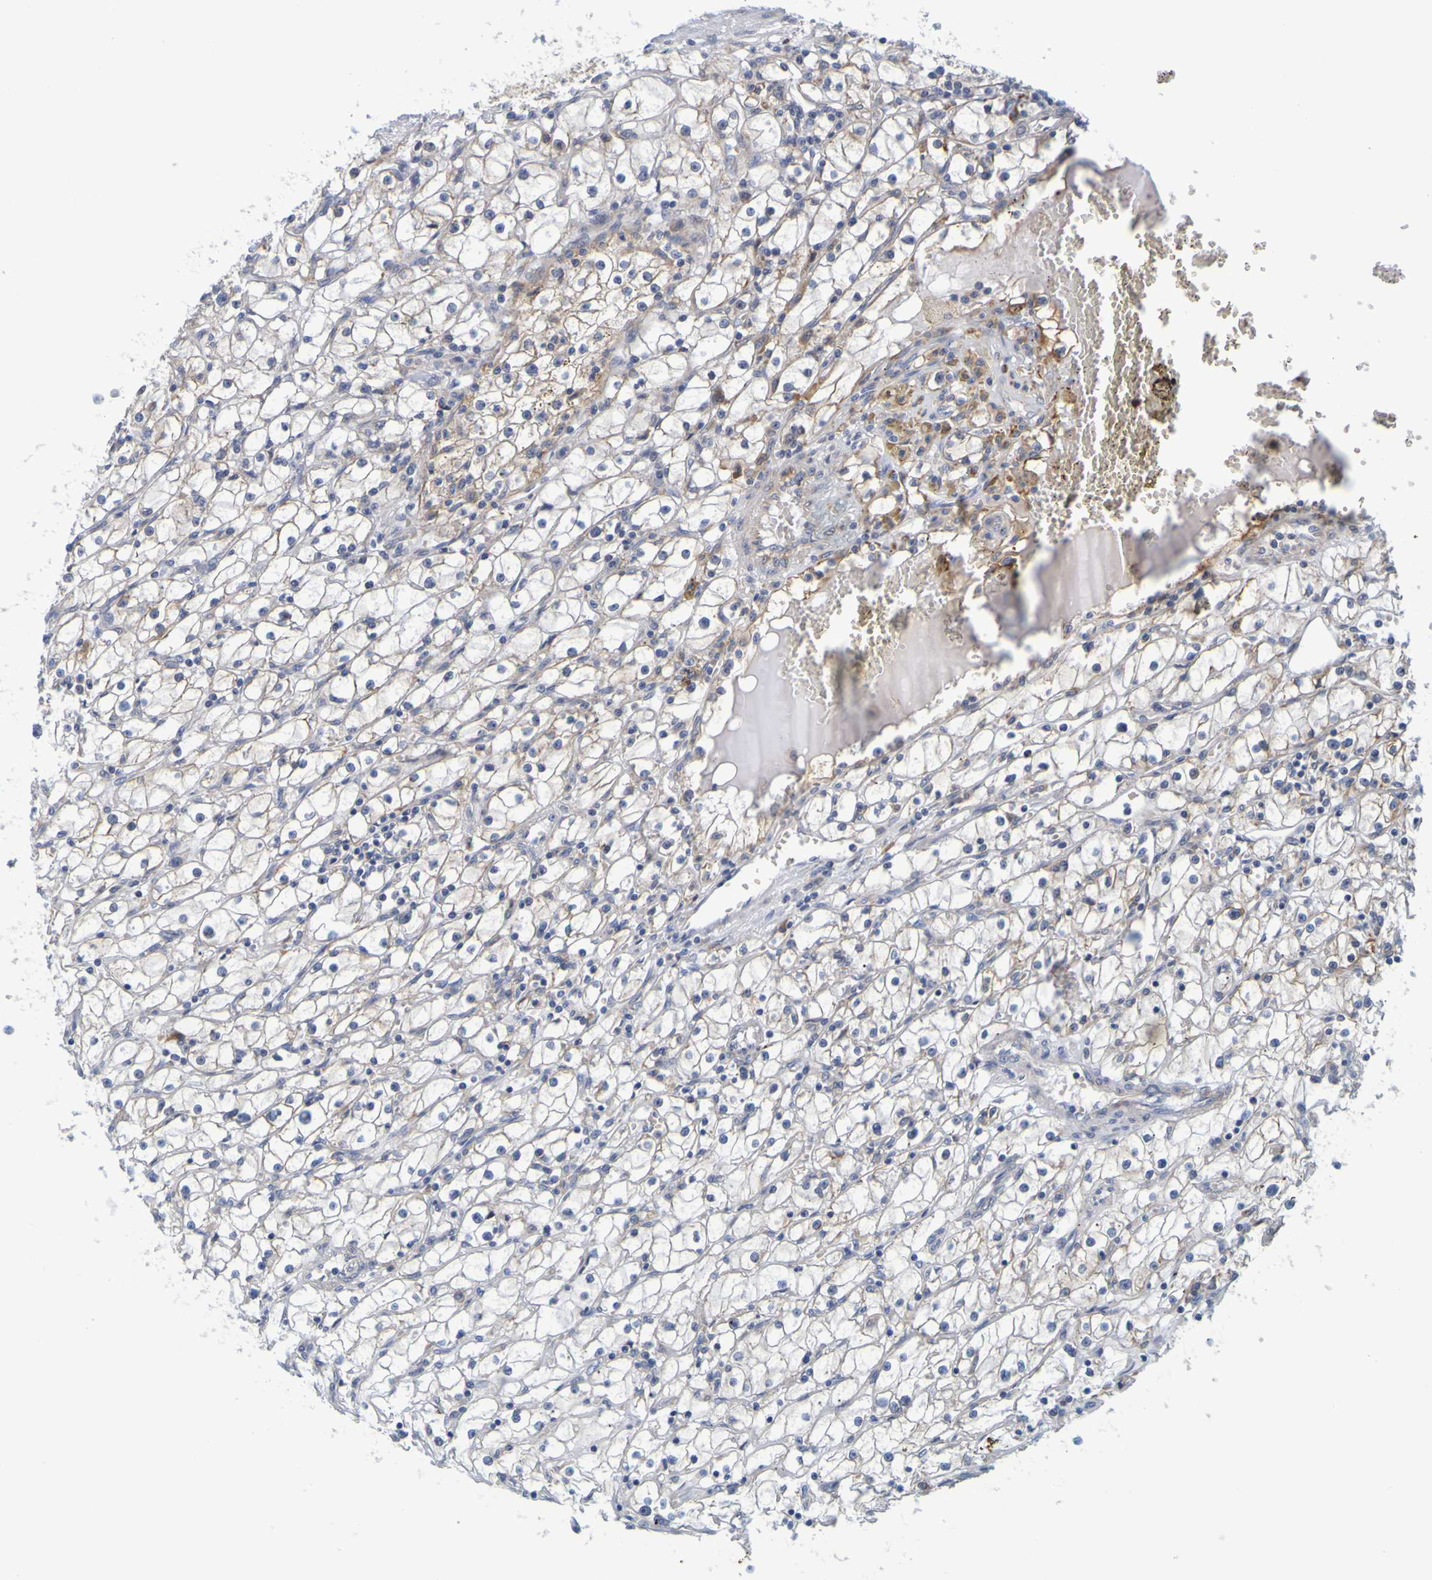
{"staining": {"intensity": "moderate", "quantity": "25%-75%", "location": "cytoplasmic/membranous"}, "tissue": "renal cancer", "cell_type": "Tumor cells", "image_type": "cancer", "snomed": [{"axis": "morphology", "description": "Adenocarcinoma, NOS"}, {"axis": "topography", "description": "Kidney"}], "caption": "Renal cancer was stained to show a protein in brown. There is medium levels of moderate cytoplasmic/membranous expression in about 25%-75% of tumor cells.", "gene": "SIL1", "patient": {"sex": "male", "age": 56}}